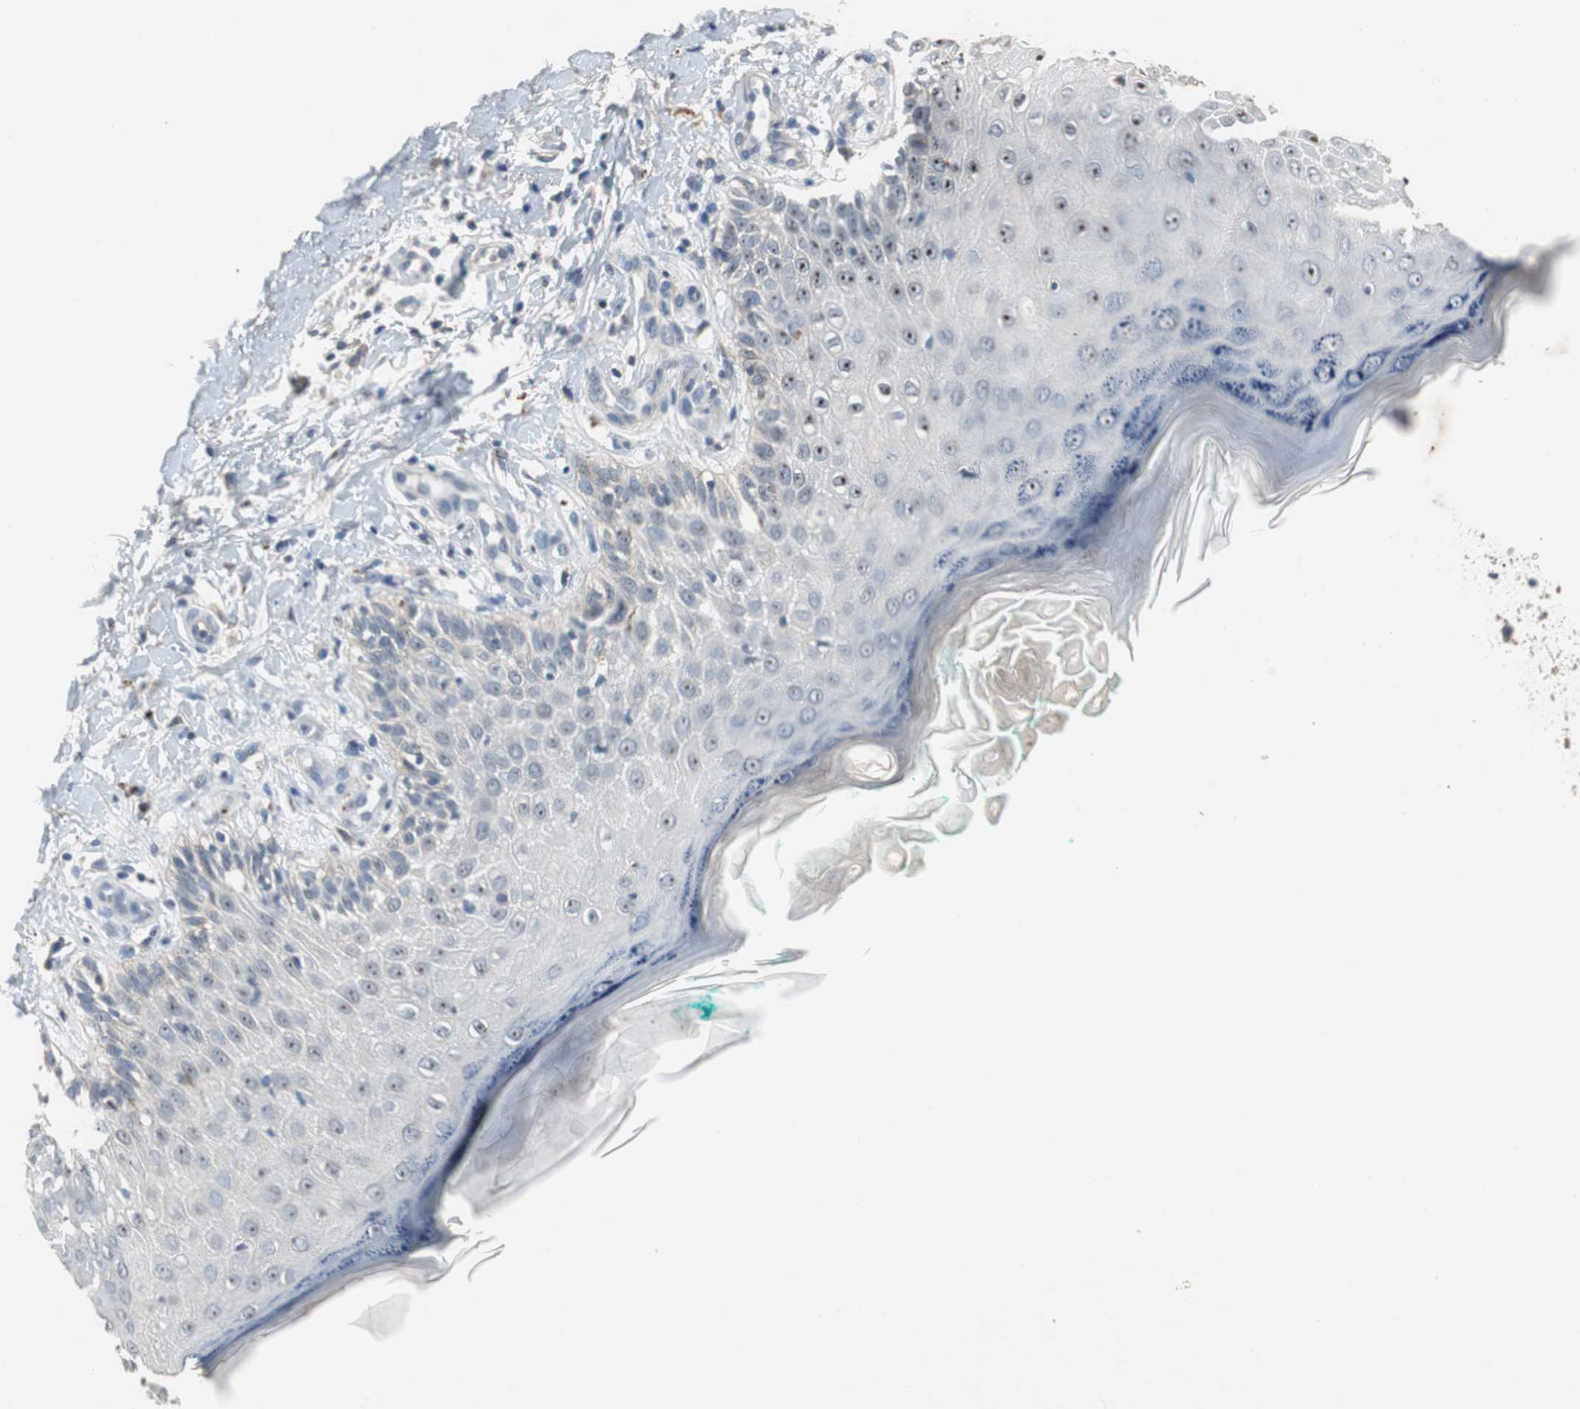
{"staining": {"intensity": "negative", "quantity": "none", "location": "none"}, "tissue": "skin cancer", "cell_type": "Tumor cells", "image_type": "cancer", "snomed": [{"axis": "morphology", "description": "Squamous cell carcinoma, NOS"}, {"axis": "topography", "description": "Skin"}], "caption": "An immunohistochemistry (IHC) micrograph of squamous cell carcinoma (skin) is shown. There is no staining in tumor cells of squamous cell carcinoma (skin).", "gene": "PCYT1B", "patient": {"sex": "female", "age": 42}}